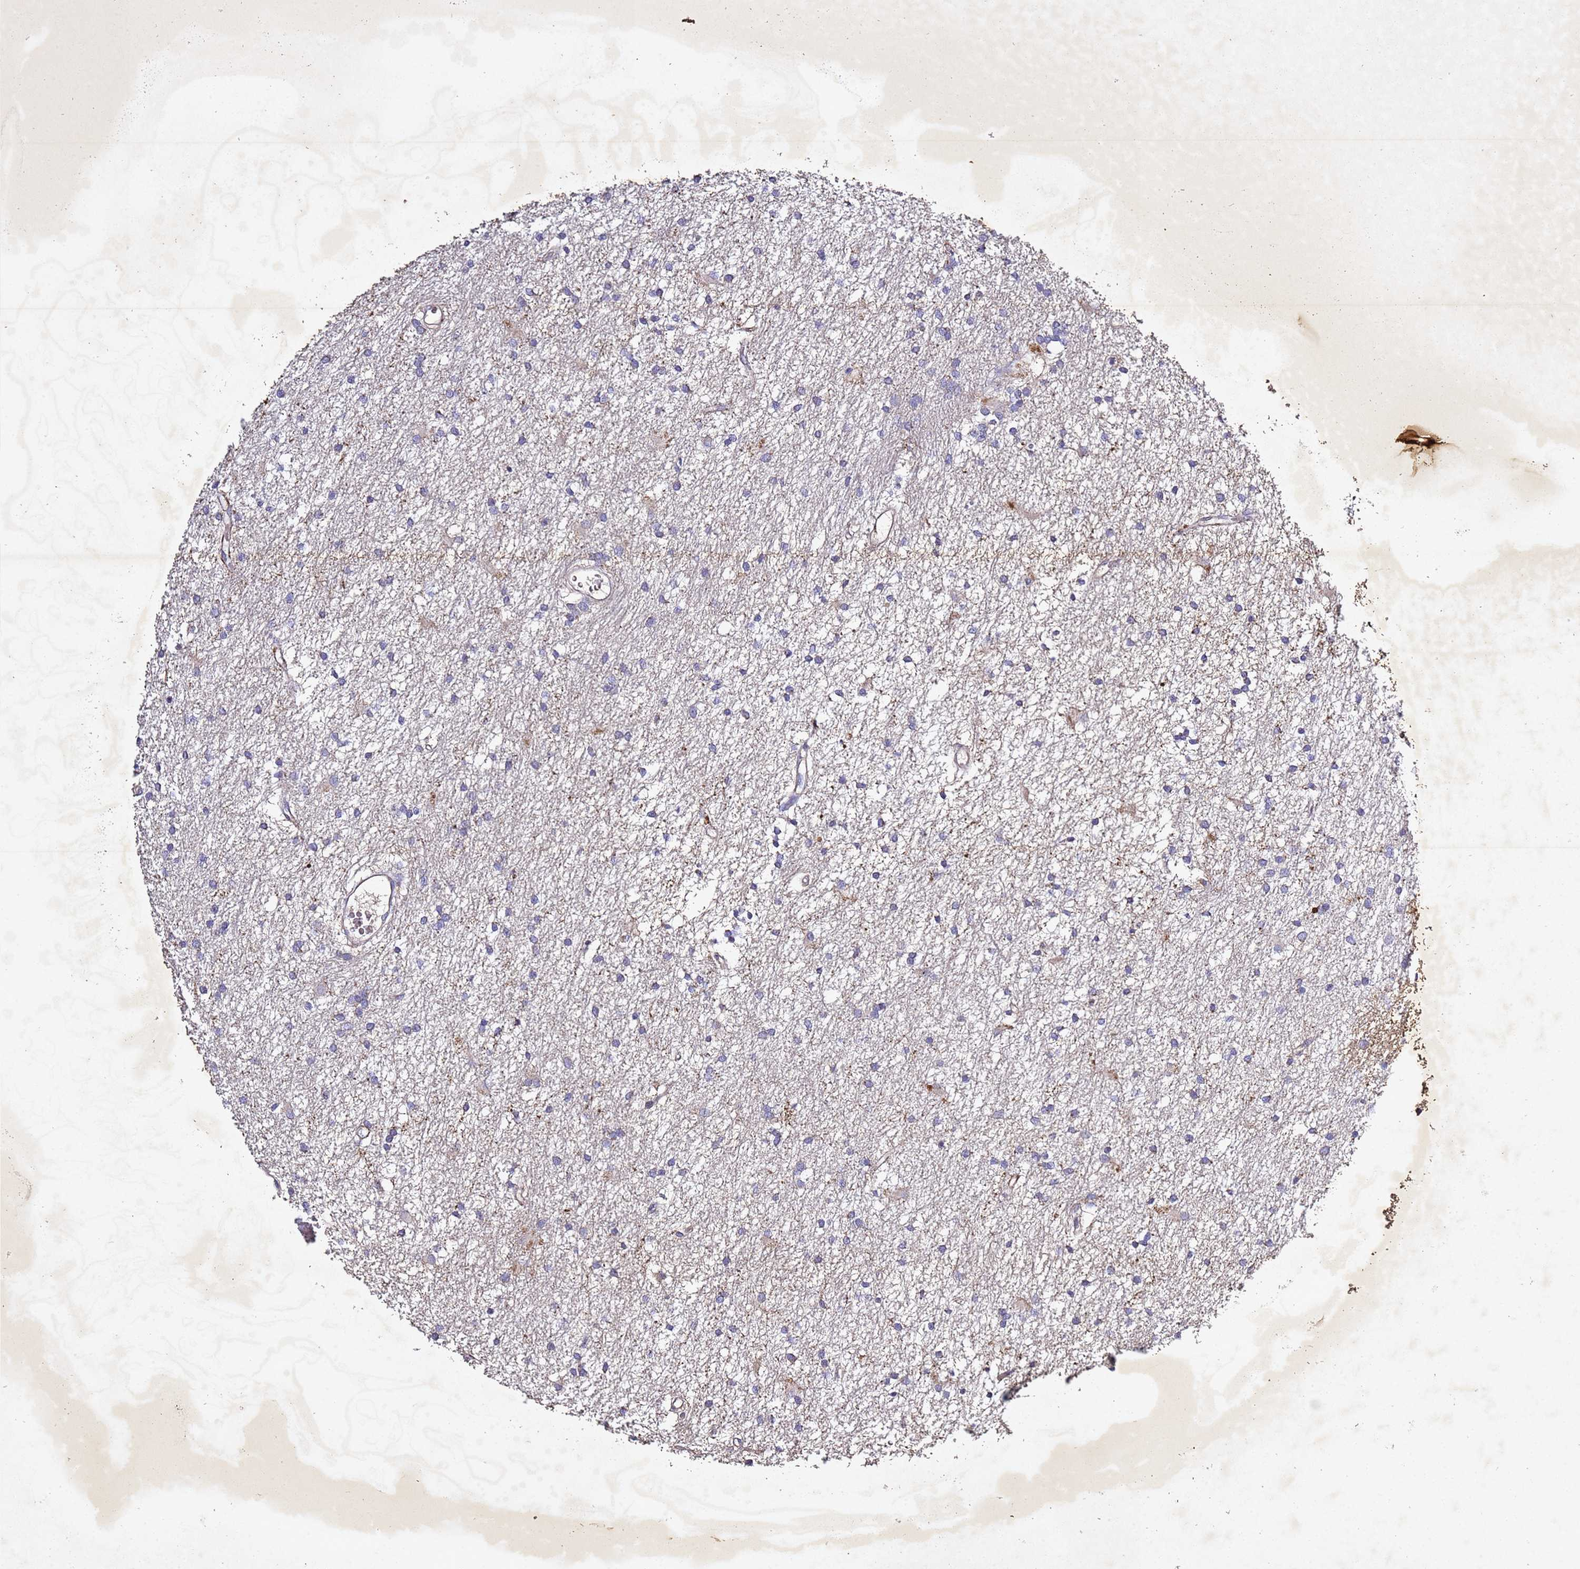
{"staining": {"intensity": "negative", "quantity": "none", "location": "none"}, "tissue": "glioma", "cell_type": "Tumor cells", "image_type": "cancer", "snomed": [{"axis": "morphology", "description": "Glioma, malignant, High grade"}, {"axis": "topography", "description": "Brain"}], "caption": "Glioma was stained to show a protein in brown. There is no significant expression in tumor cells.", "gene": "SV2B", "patient": {"sex": "male", "age": 77}}